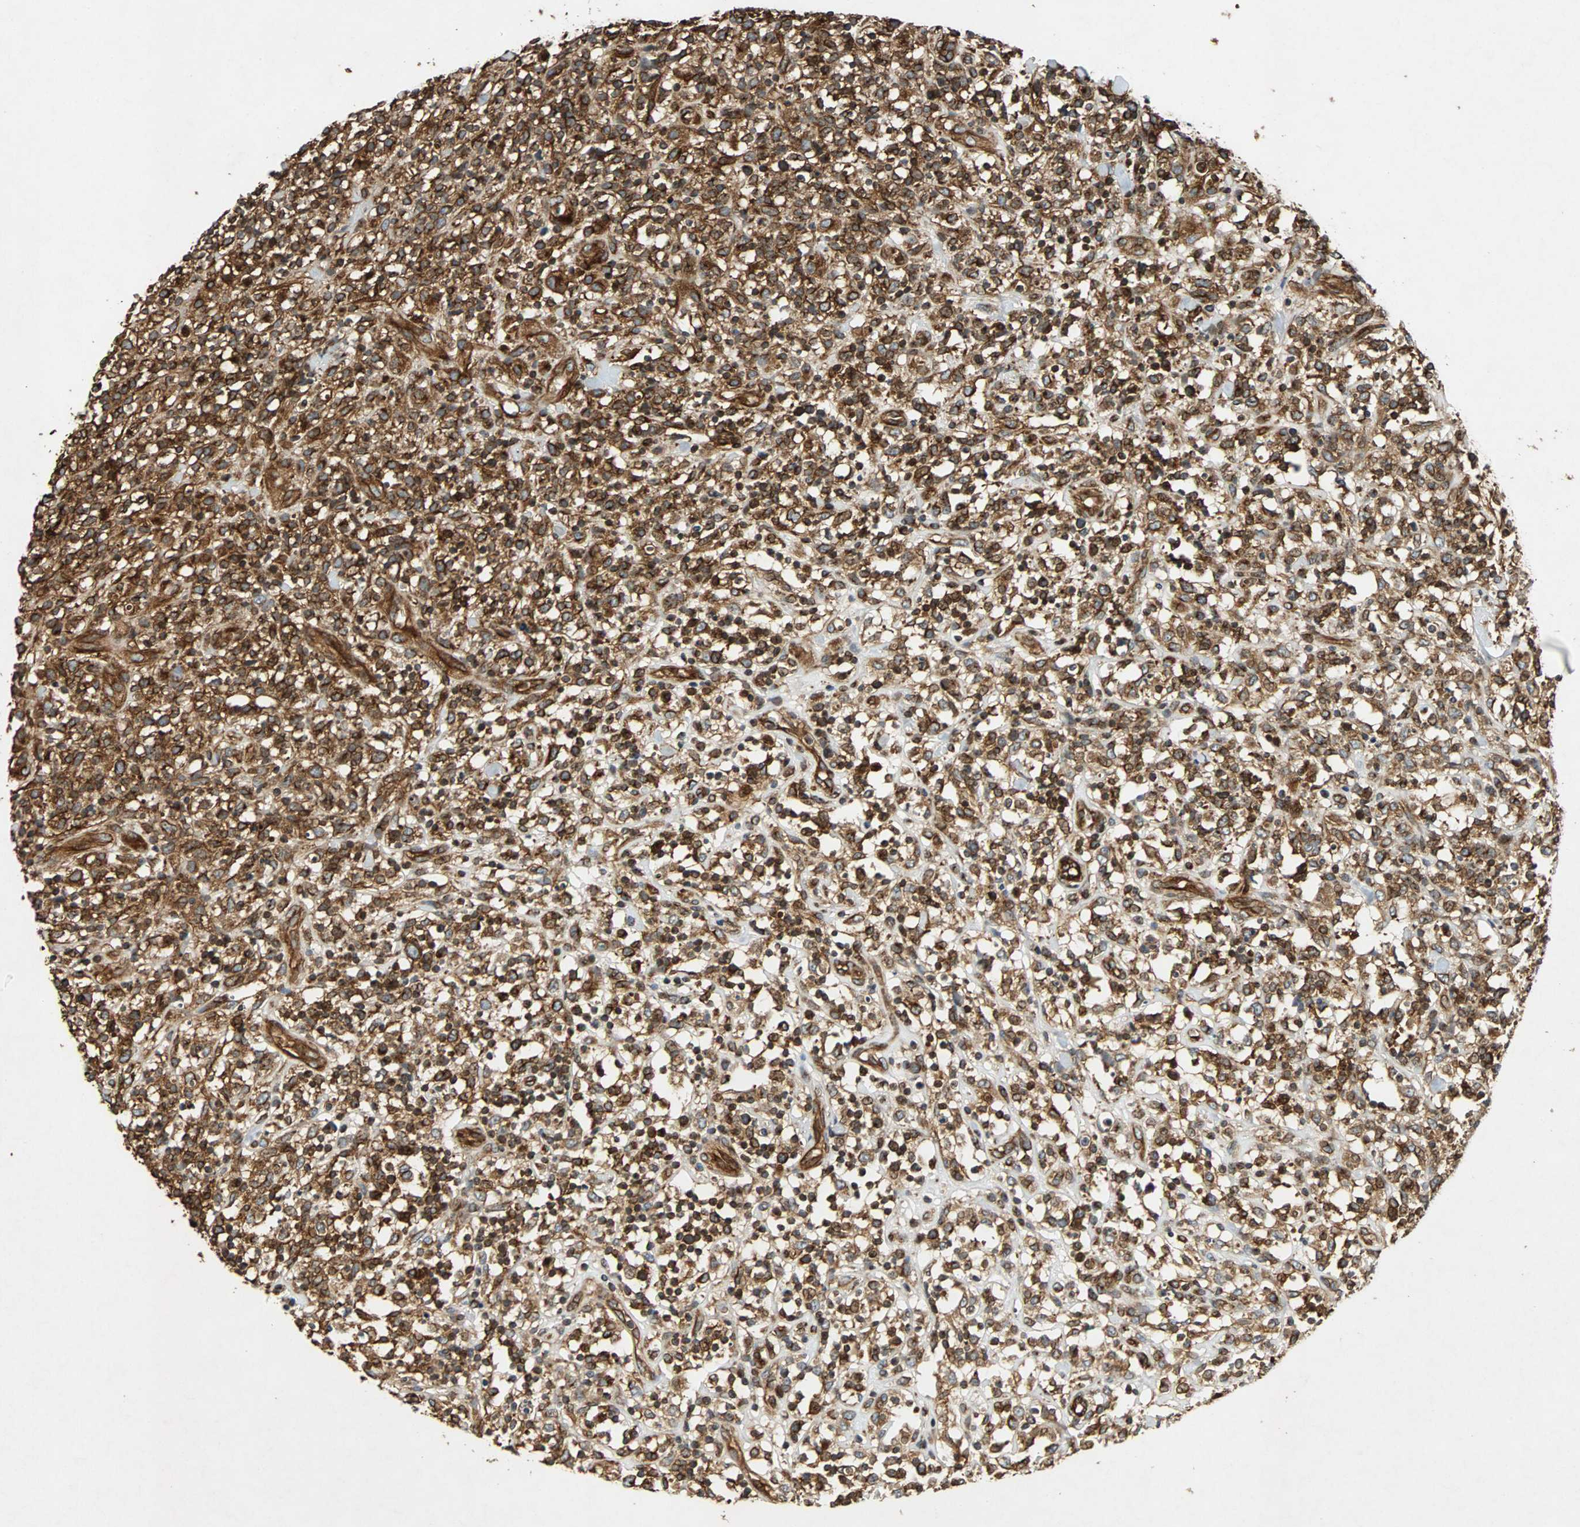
{"staining": {"intensity": "strong", "quantity": ">75%", "location": "cytoplasmic/membranous"}, "tissue": "lymphoma", "cell_type": "Tumor cells", "image_type": "cancer", "snomed": [{"axis": "morphology", "description": "Malignant lymphoma, non-Hodgkin's type, High grade"}, {"axis": "topography", "description": "Lymph node"}], "caption": "Tumor cells exhibit strong cytoplasmic/membranous positivity in approximately >75% of cells in high-grade malignant lymphoma, non-Hodgkin's type.", "gene": "TUBA4A", "patient": {"sex": "female", "age": 73}}